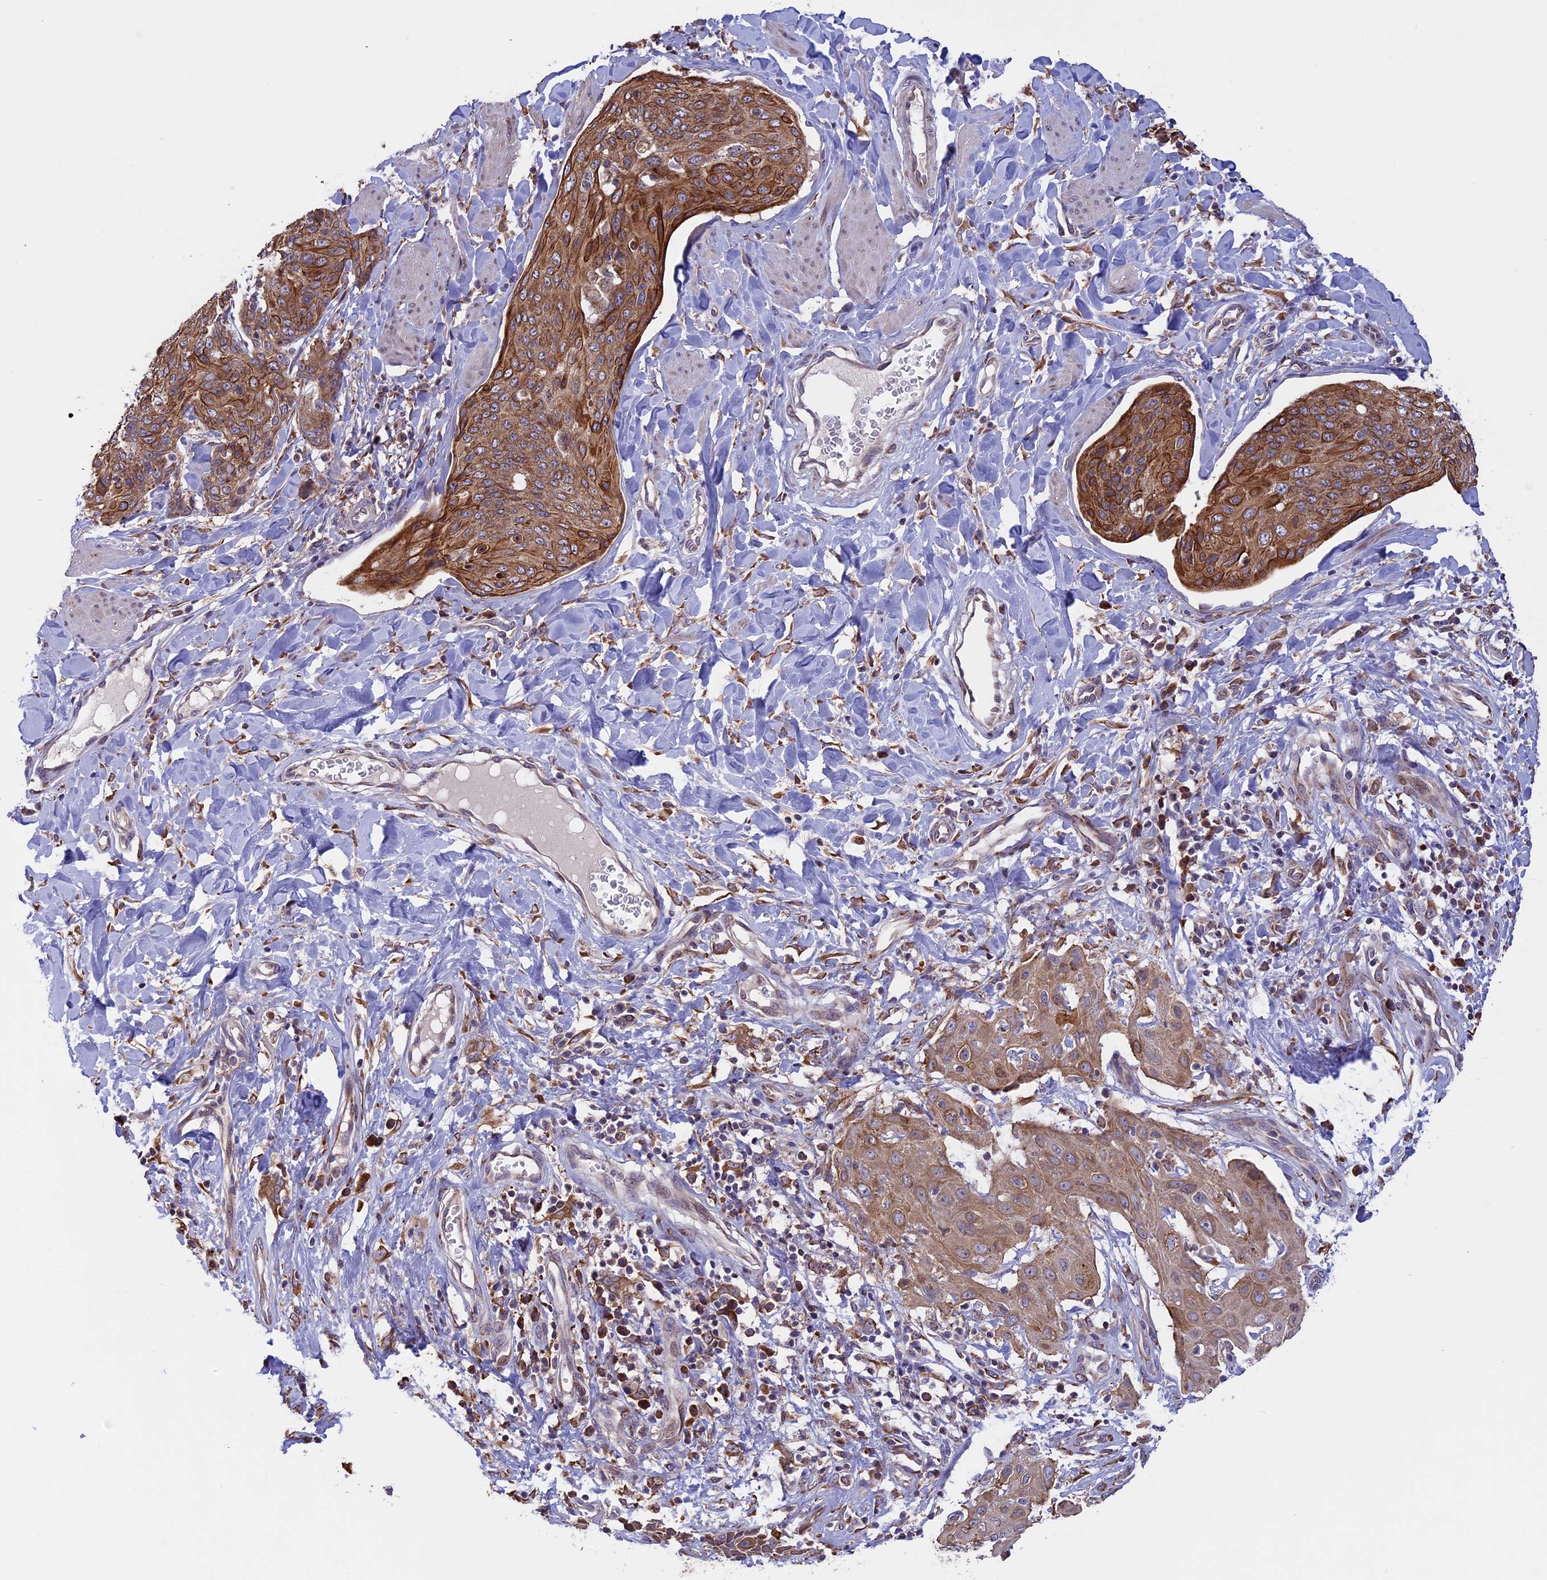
{"staining": {"intensity": "moderate", "quantity": ">75%", "location": "cytoplasmic/membranous"}, "tissue": "skin cancer", "cell_type": "Tumor cells", "image_type": "cancer", "snomed": [{"axis": "morphology", "description": "Squamous cell carcinoma, NOS"}, {"axis": "topography", "description": "Skin"}, {"axis": "topography", "description": "Vulva"}], "caption": "This is an image of immunohistochemistry (IHC) staining of skin cancer (squamous cell carcinoma), which shows moderate expression in the cytoplasmic/membranous of tumor cells.", "gene": "DMRTA2", "patient": {"sex": "female", "age": 85}}